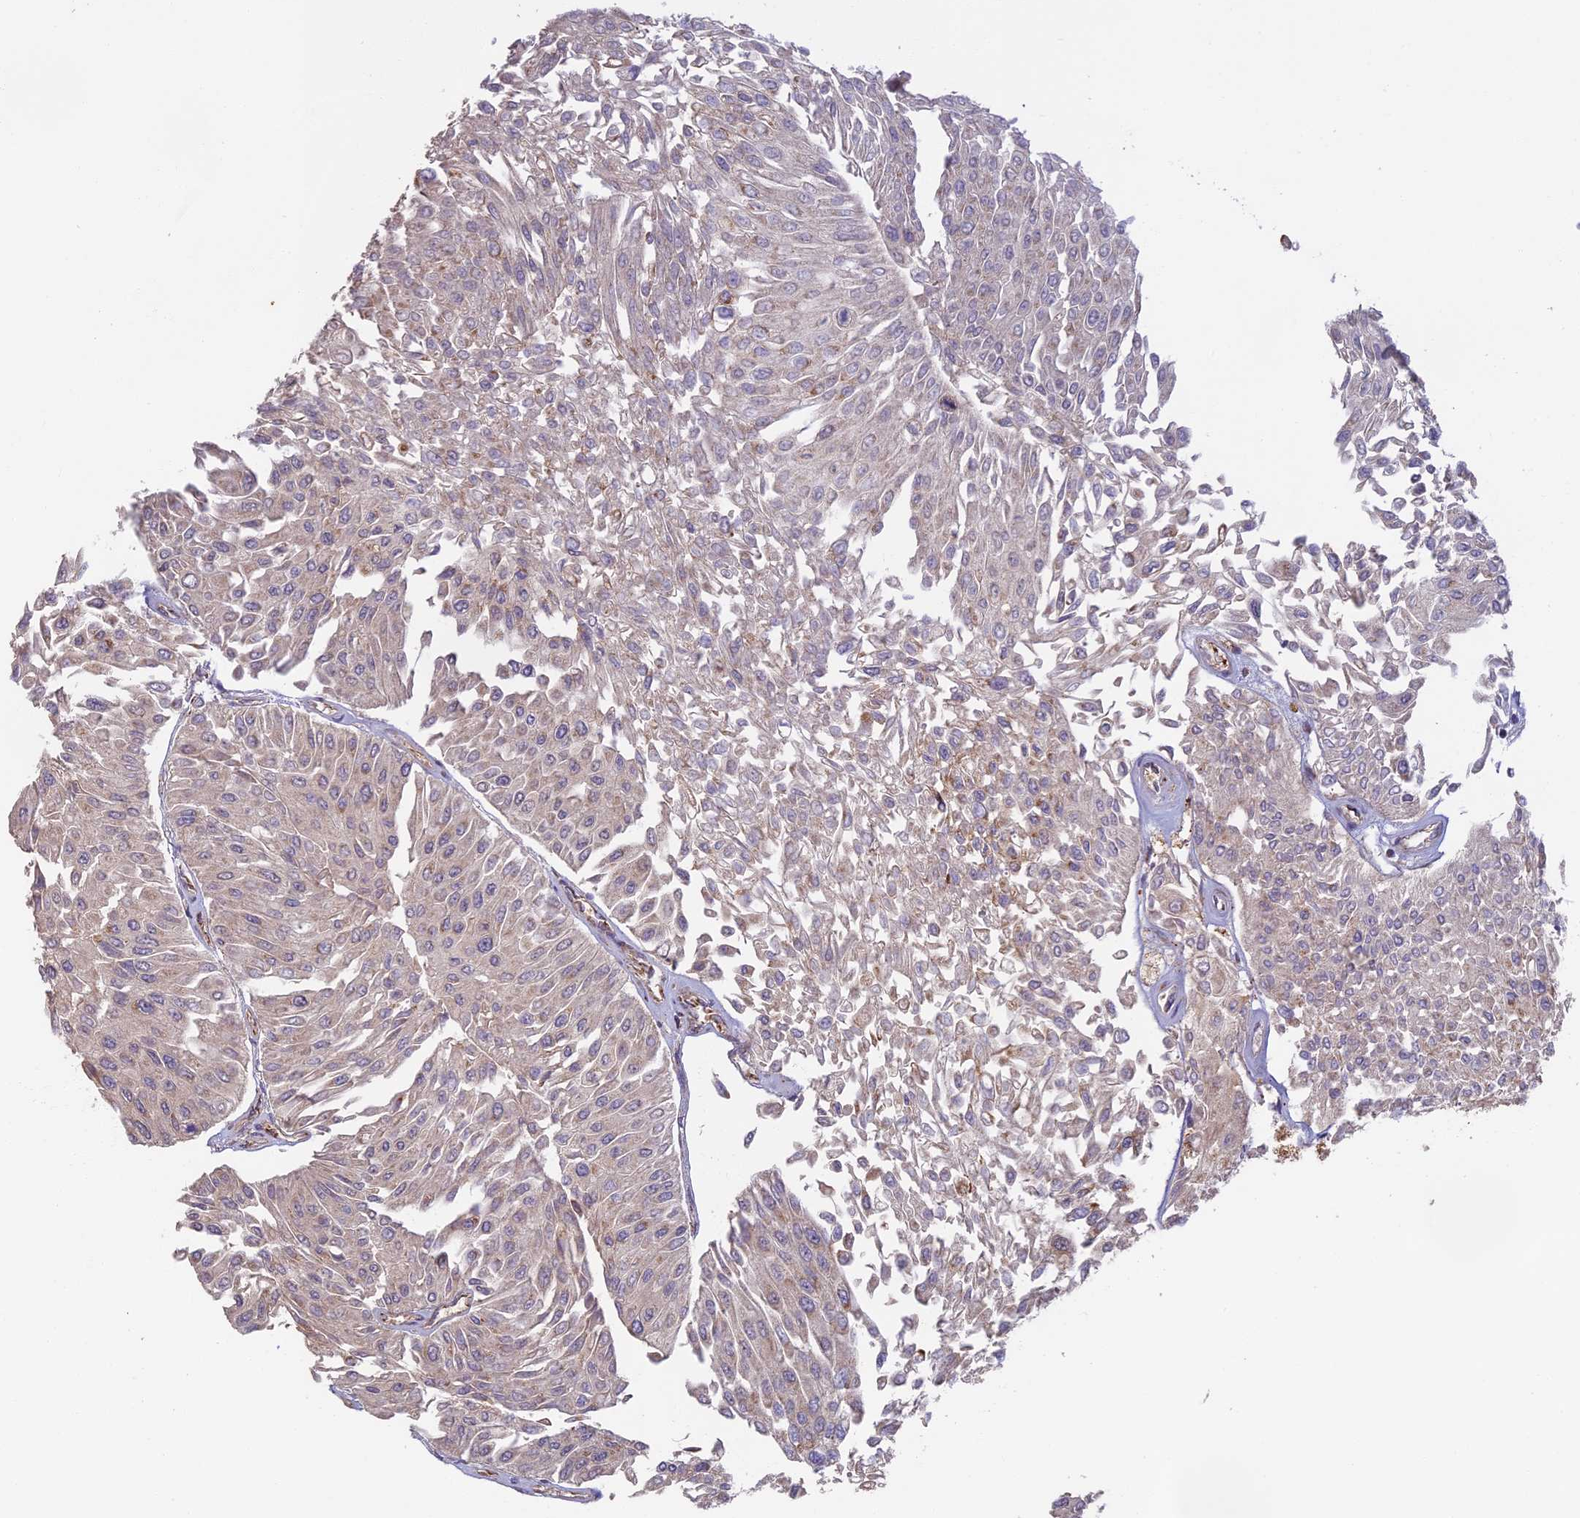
{"staining": {"intensity": "negative", "quantity": "none", "location": "none"}, "tissue": "urothelial cancer", "cell_type": "Tumor cells", "image_type": "cancer", "snomed": [{"axis": "morphology", "description": "Urothelial carcinoma, Low grade"}, {"axis": "topography", "description": "Urinary bladder"}], "caption": "IHC of human urothelial cancer demonstrates no positivity in tumor cells.", "gene": "EDAR", "patient": {"sex": "male", "age": 67}}